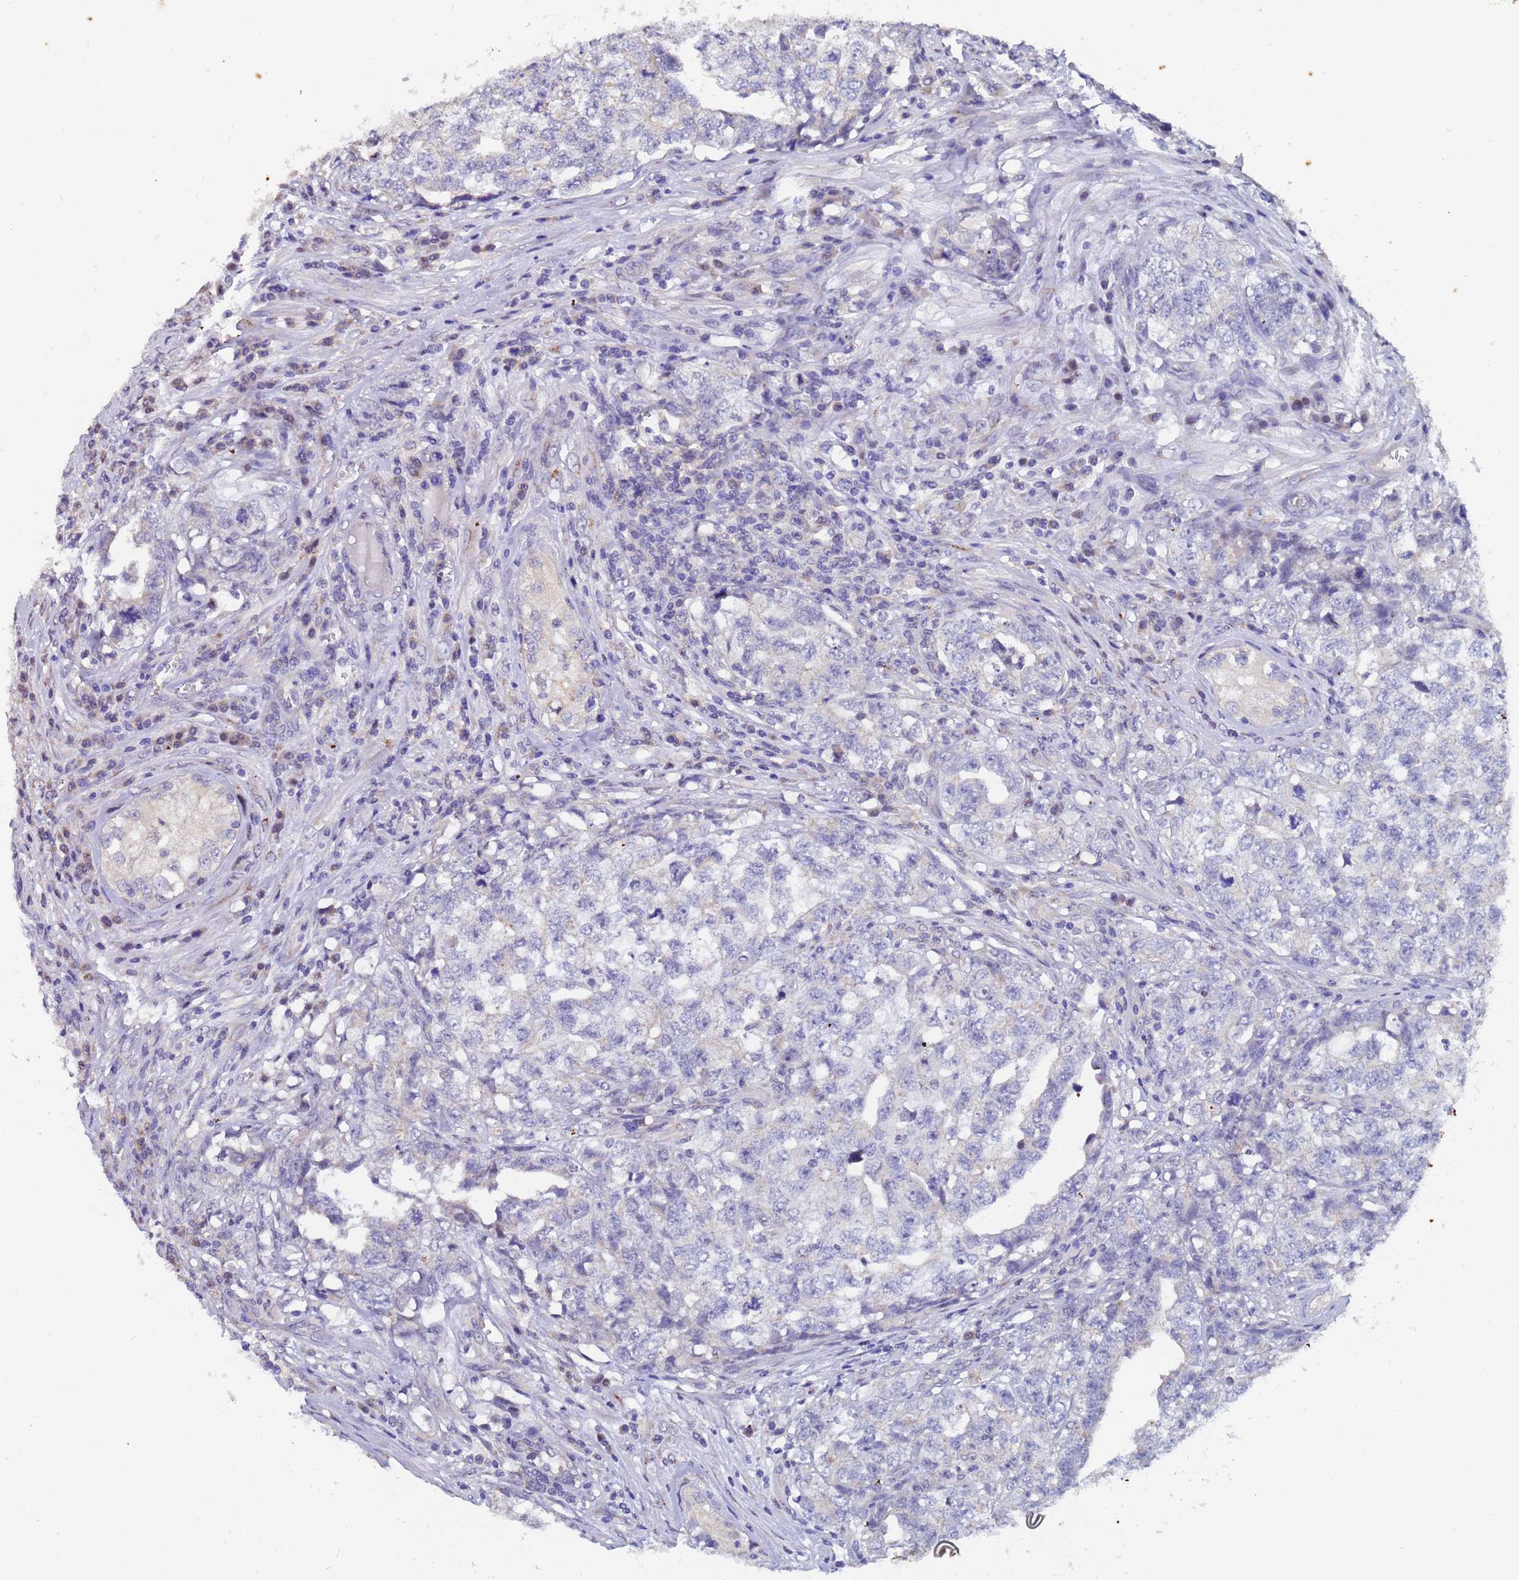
{"staining": {"intensity": "negative", "quantity": "none", "location": "none"}, "tissue": "testis cancer", "cell_type": "Tumor cells", "image_type": "cancer", "snomed": [{"axis": "morphology", "description": "Carcinoma, Embryonal, NOS"}, {"axis": "topography", "description": "Testis"}], "caption": "Human embryonal carcinoma (testis) stained for a protein using immunohistochemistry (IHC) displays no positivity in tumor cells.", "gene": "IHO1", "patient": {"sex": "male", "age": 31}}